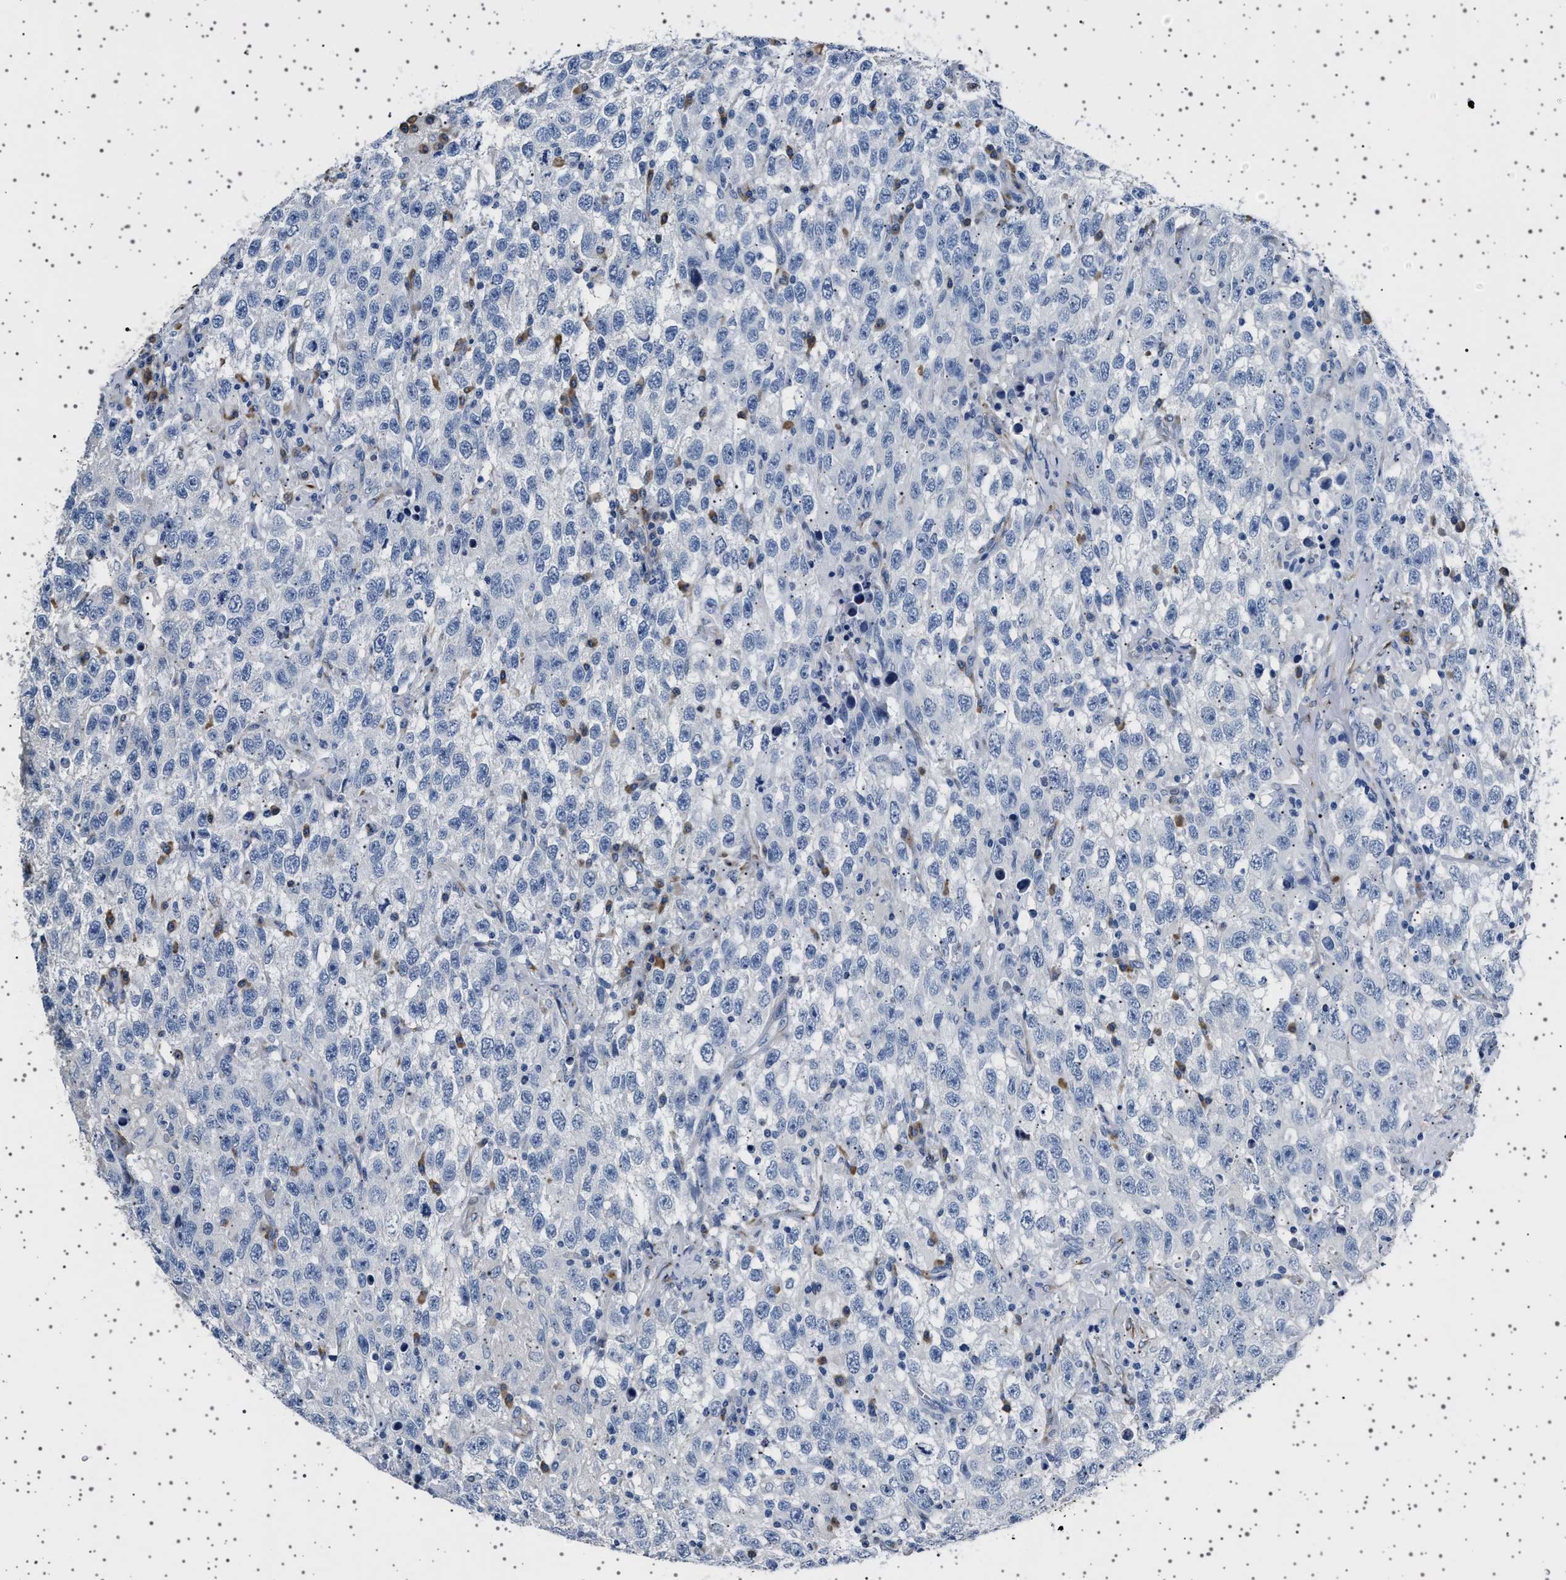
{"staining": {"intensity": "negative", "quantity": "none", "location": "none"}, "tissue": "testis cancer", "cell_type": "Tumor cells", "image_type": "cancer", "snomed": [{"axis": "morphology", "description": "Seminoma, NOS"}, {"axis": "topography", "description": "Testis"}], "caption": "Tumor cells are negative for protein expression in human seminoma (testis).", "gene": "FTCD", "patient": {"sex": "male", "age": 41}}